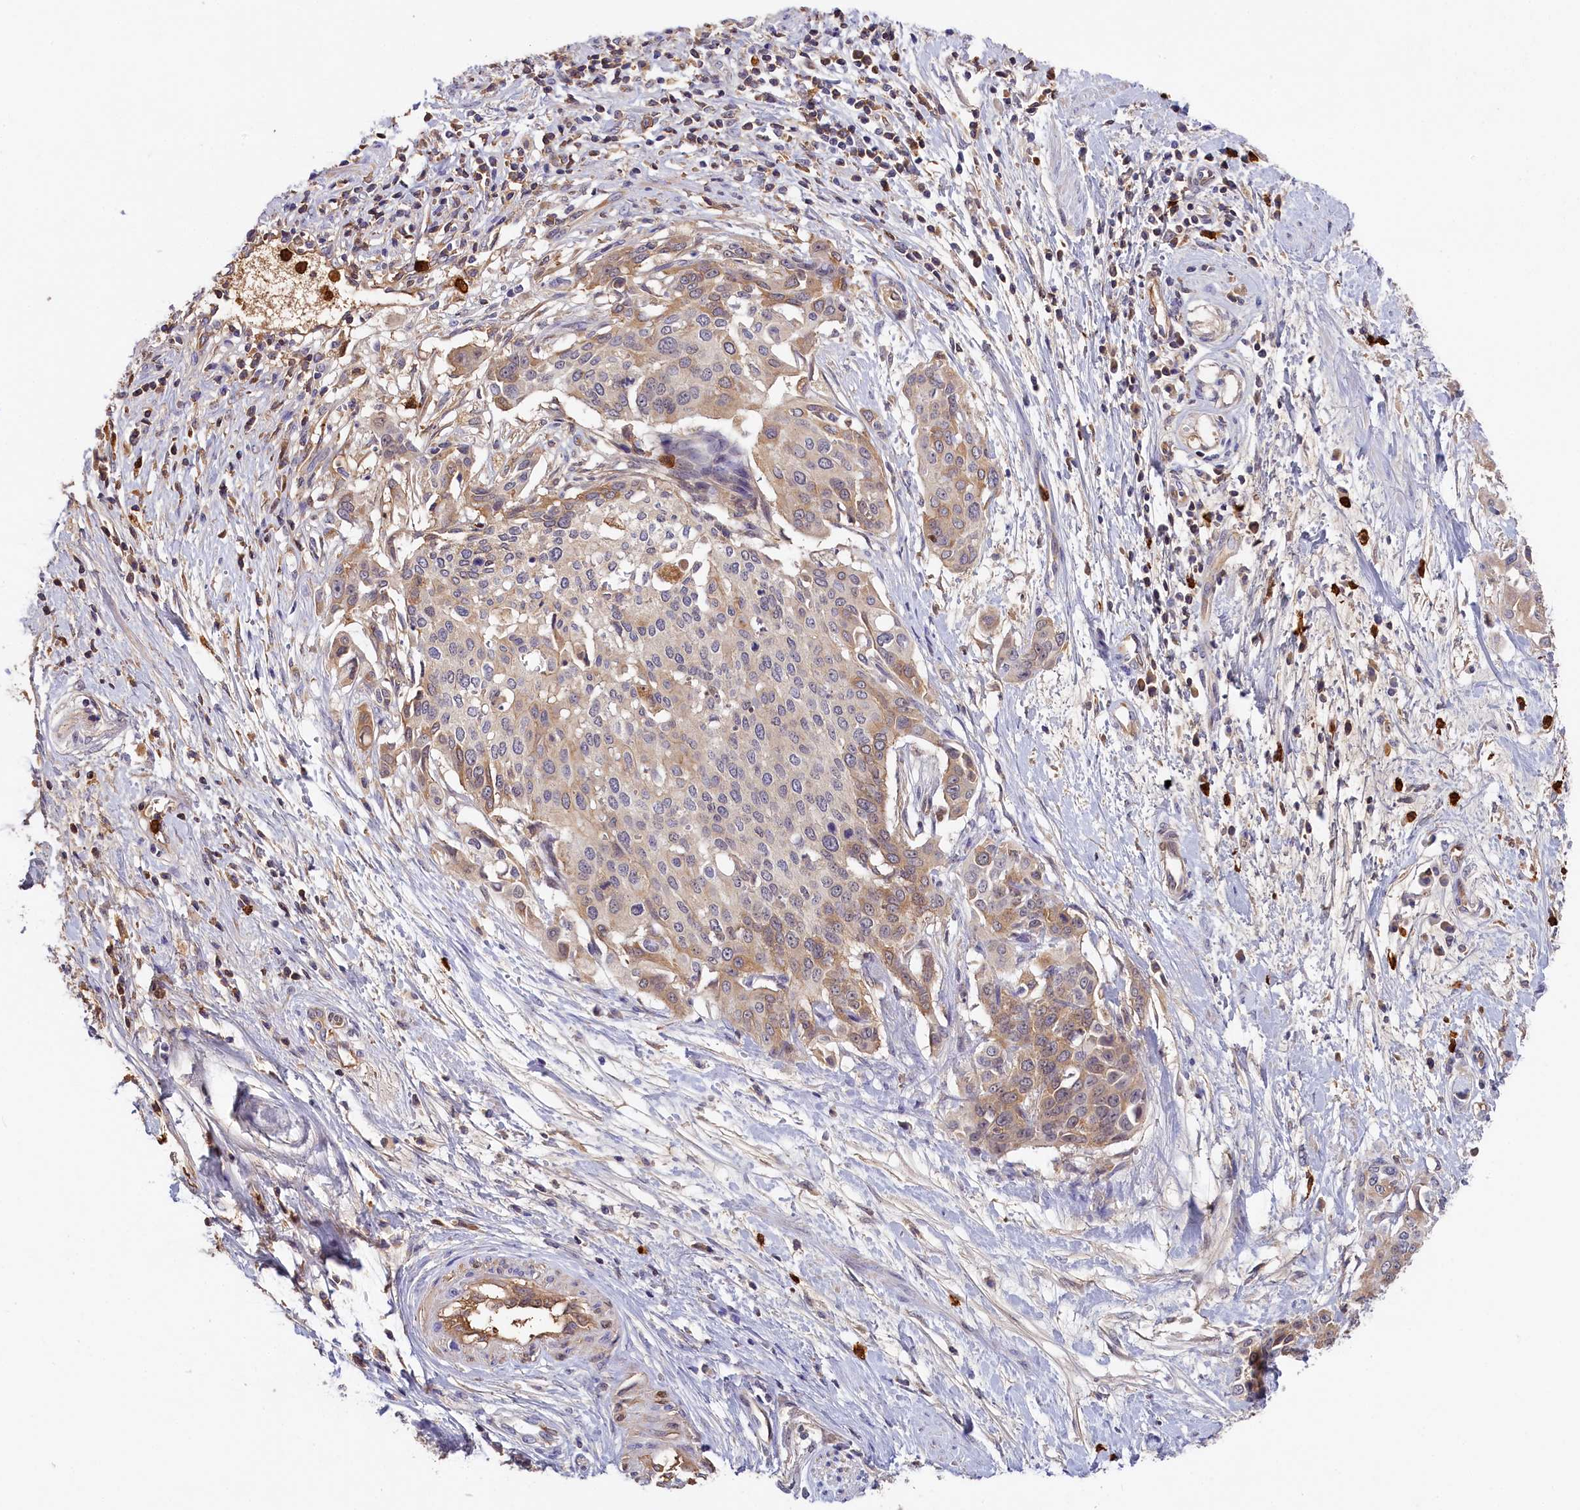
{"staining": {"intensity": "weak", "quantity": "25%-75%", "location": "cytoplasmic/membranous"}, "tissue": "cervical cancer", "cell_type": "Tumor cells", "image_type": "cancer", "snomed": [{"axis": "morphology", "description": "Squamous cell carcinoma, NOS"}, {"axis": "topography", "description": "Cervix"}], "caption": "Tumor cells reveal weak cytoplasmic/membranous positivity in about 25%-75% of cells in cervical cancer. Immunohistochemistry stains the protein of interest in brown and the nuclei are stained blue.", "gene": "ADGRD1", "patient": {"sex": "female", "age": 44}}